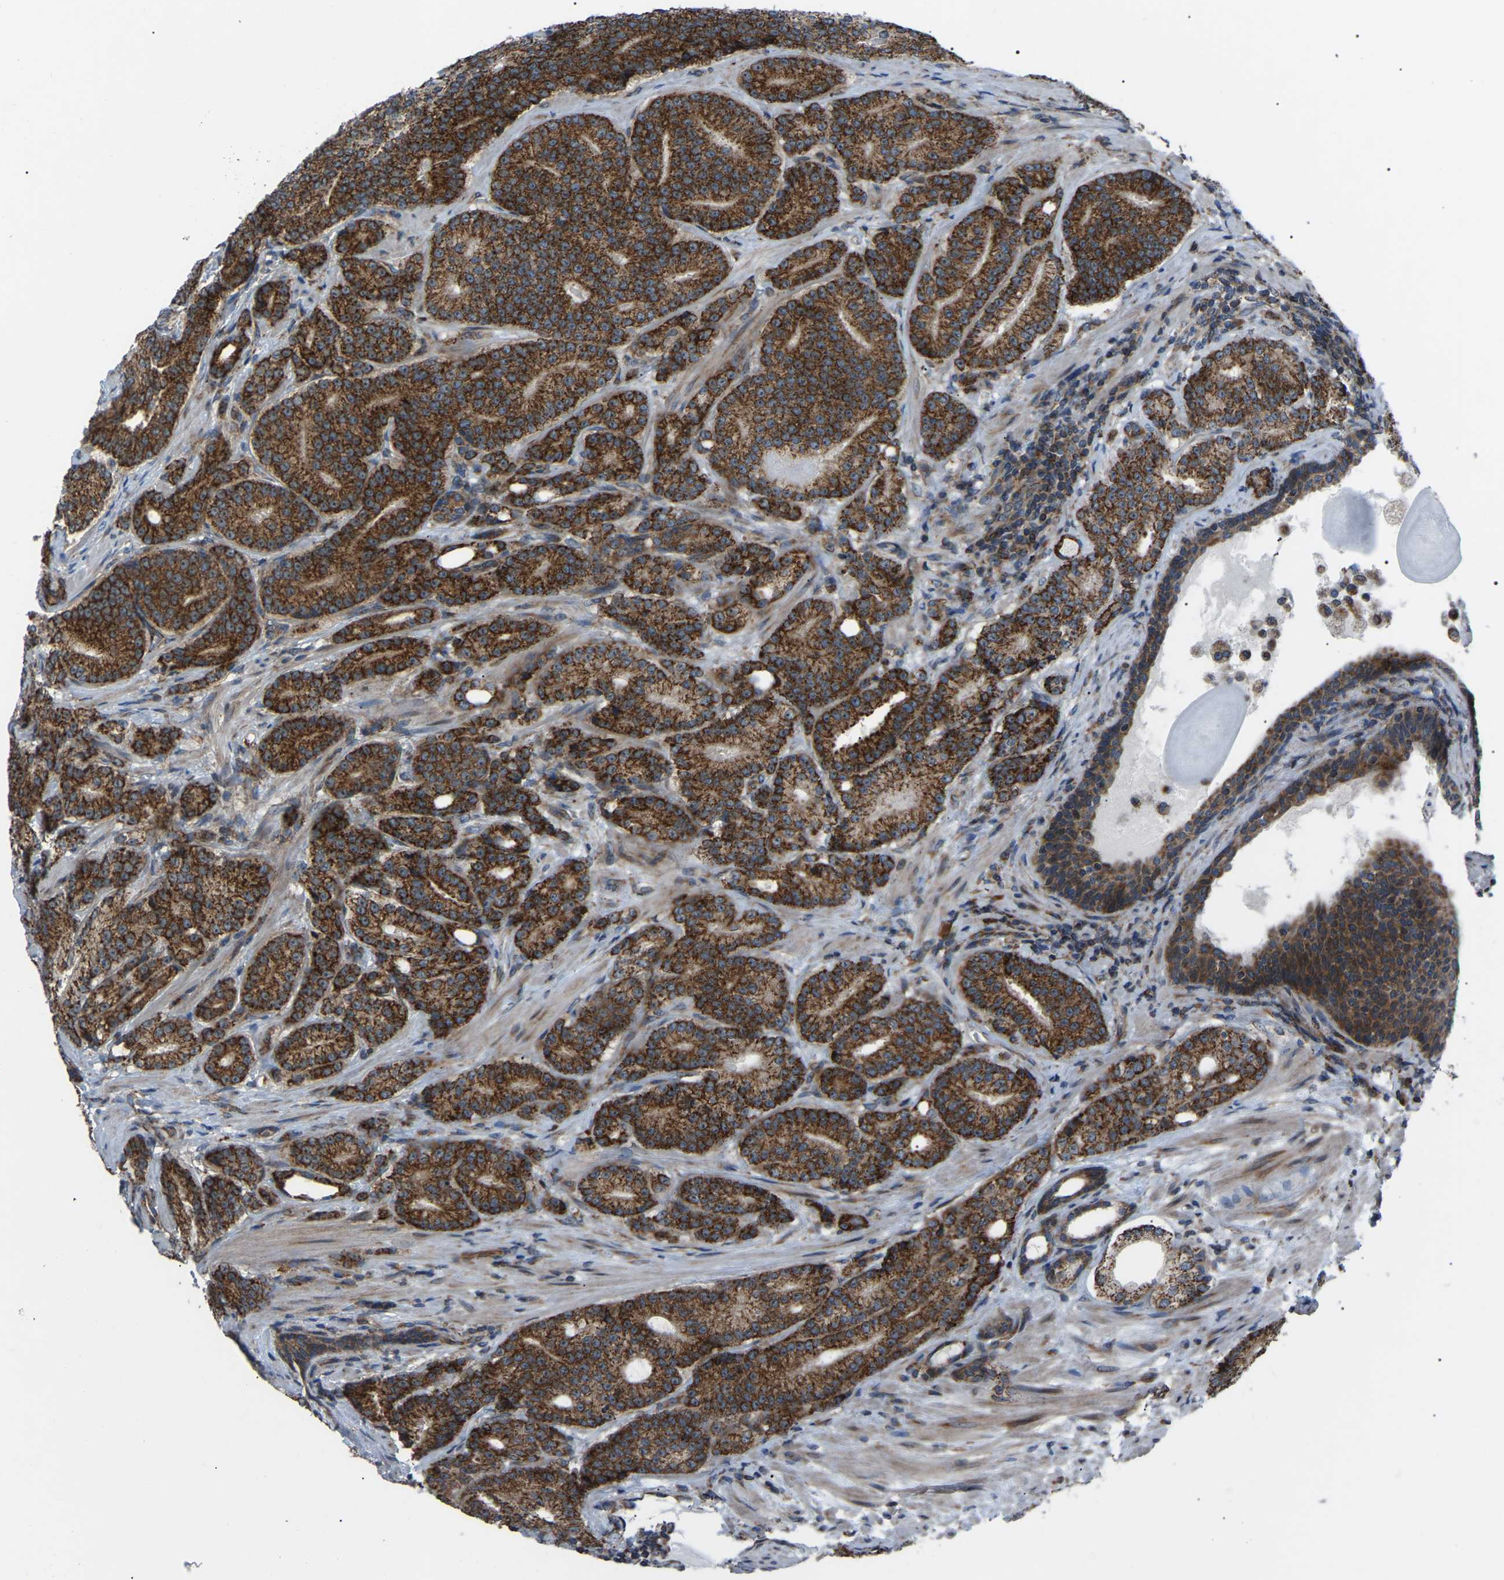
{"staining": {"intensity": "strong", "quantity": ">75%", "location": "cytoplasmic/membranous"}, "tissue": "prostate cancer", "cell_type": "Tumor cells", "image_type": "cancer", "snomed": [{"axis": "morphology", "description": "Adenocarcinoma, High grade"}, {"axis": "topography", "description": "Prostate"}], "caption": "DAB (3,3'-diaminobenzidine) immunohistochemical staining of human prostate cancer exhibits strong cytoplasmic/membranous protein expression in about >75% of tumor cells.", "gene": "AGO2", "patient": {"sex": "male", "age": 61}}